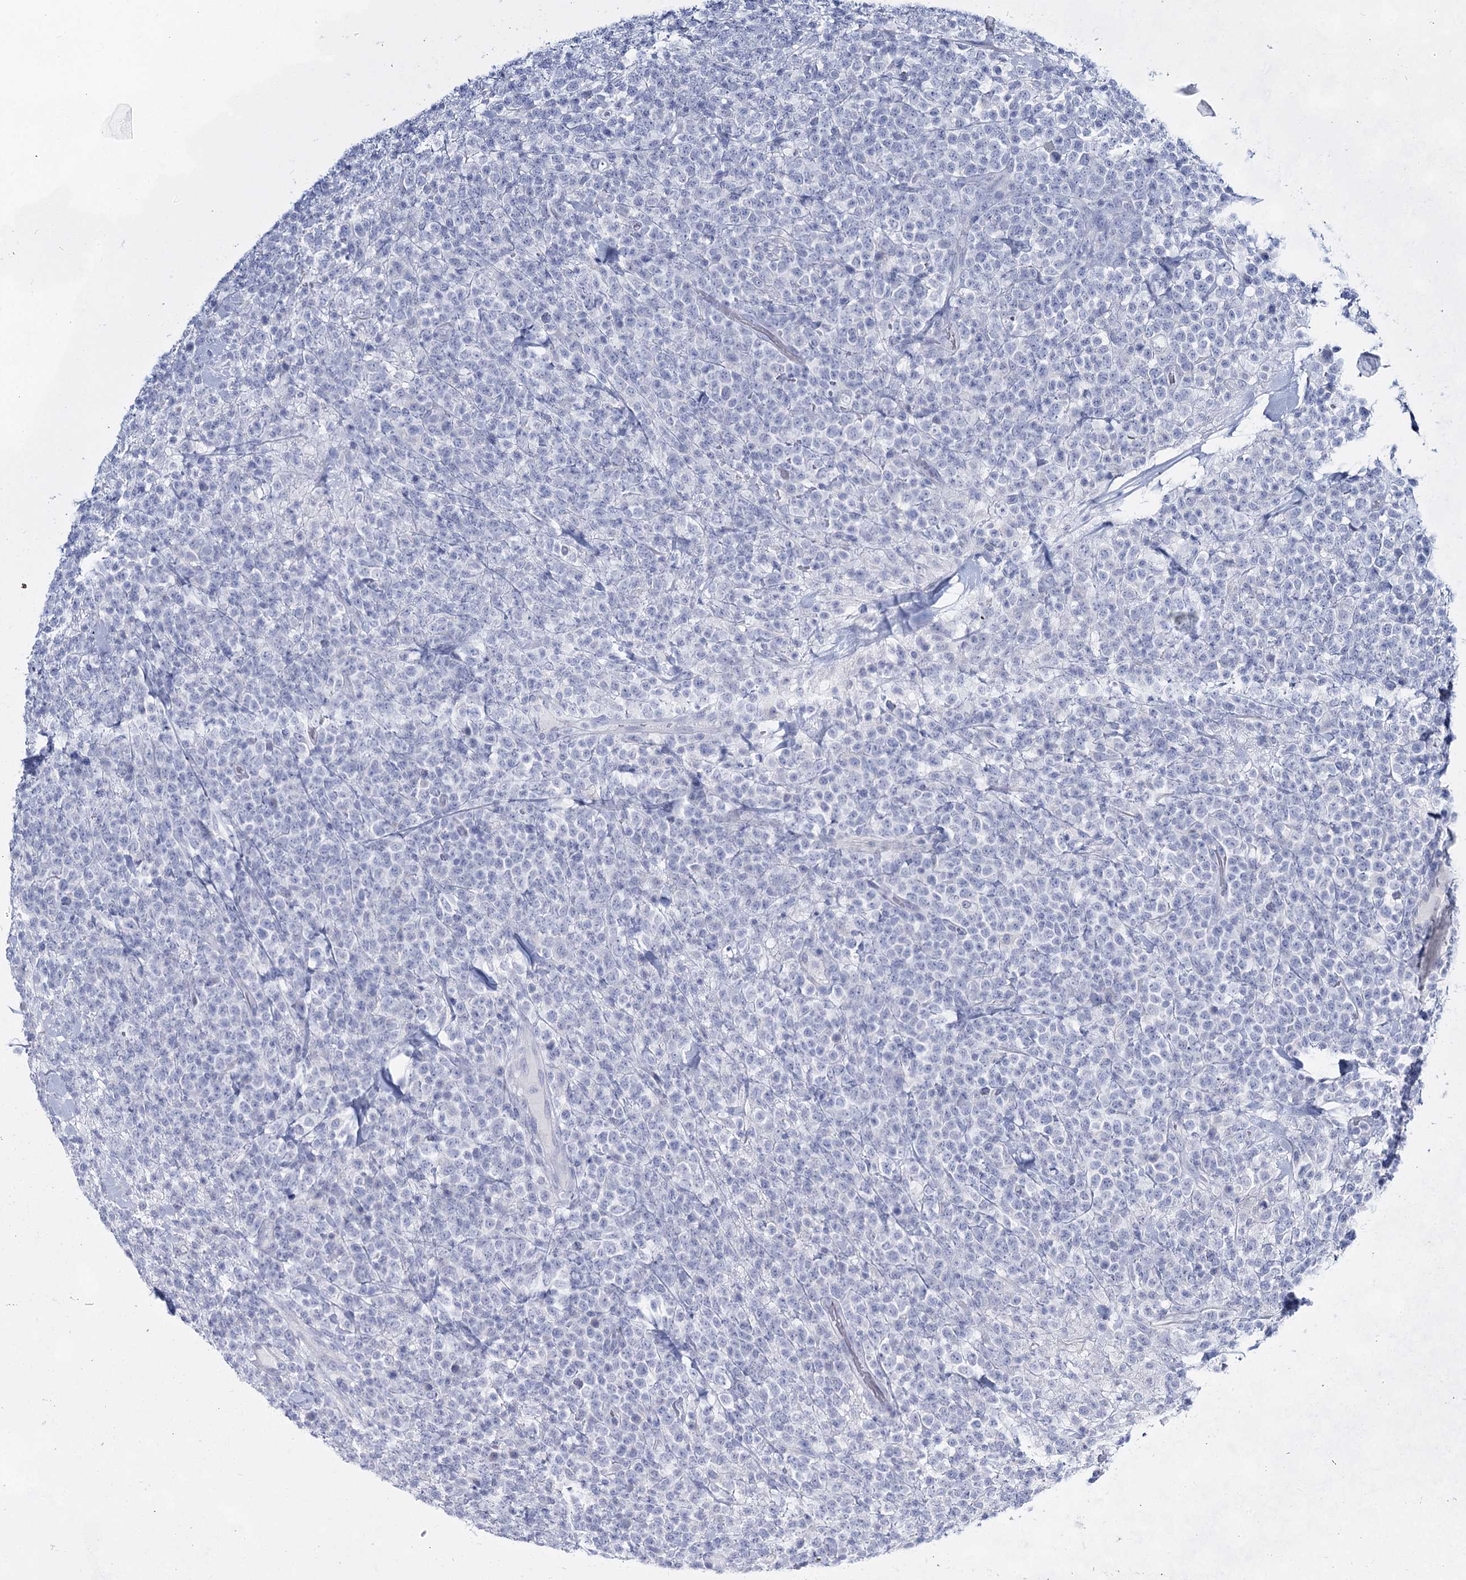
{"staining": {"intensity": "negative", "quantity": "none", "location": "none"}, "tissue": "lymphoma", "cell_type": "Tumor cells", "image_type": "cancer", "snomed": [{"axis": "morphology", "description": "Malignant lymphoma, non-Hodgkin's type, High grade"}, {"axis": "topography", "description": "Colon"}], "caption": "This is a photomicrograph of IHC staining of high-grade malignant lymphoma, non-Hodgkin's type, which shows no expression in tumor cells.", "gene": "SLC17A2", "patient": {"sex": "female", "age": 53}}